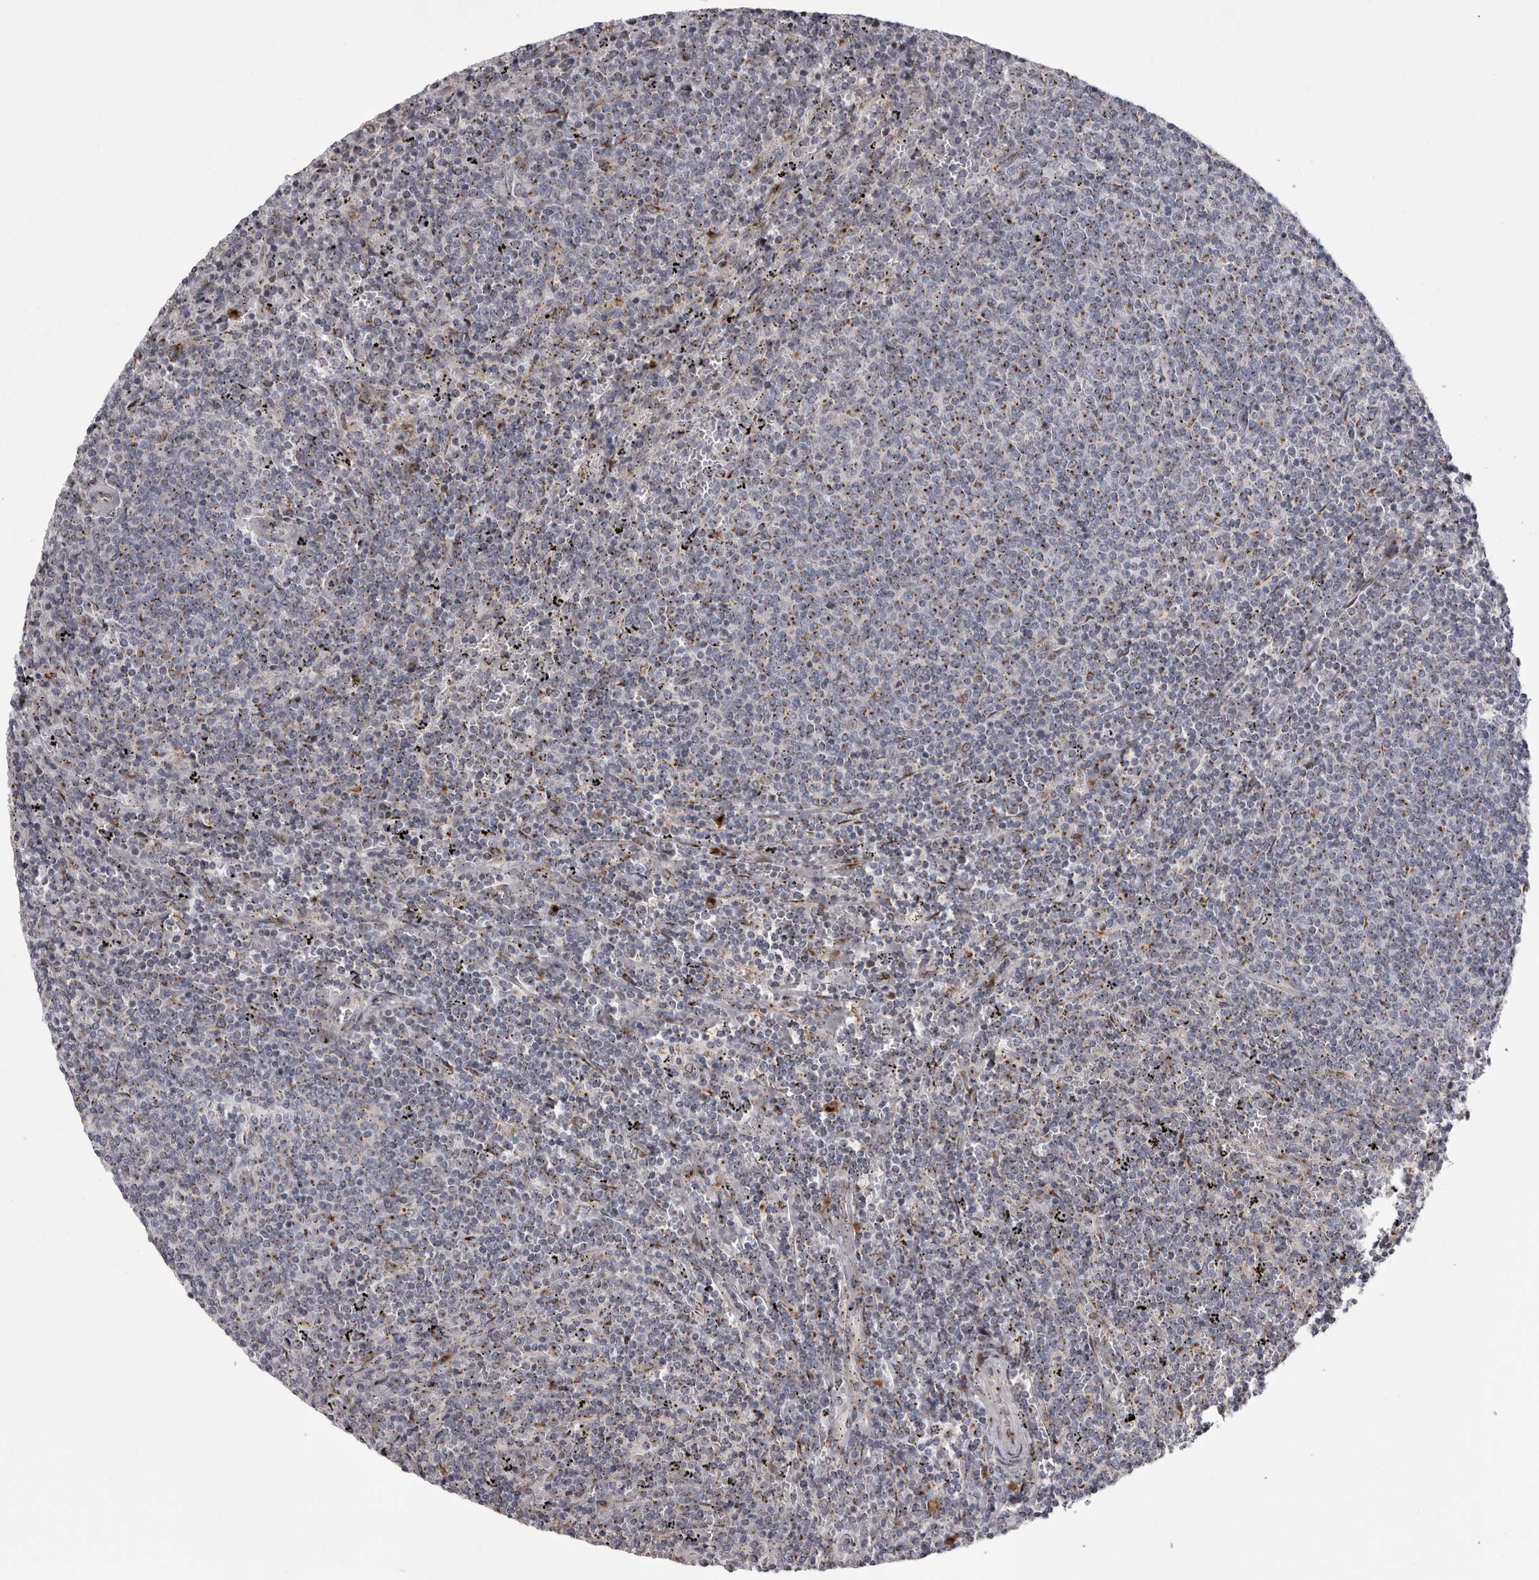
{"staining": {"intensity": "weak", "quantity": ">75%", "location": "cytoplasmic/membranous"}, "tissue": "lymphoma", "cell_type": "Tumor cells", "image_type": "cancer", "snomed": [{"axis": "morphology", "description": "Malignant lymphoma, non-Hodgkin's type, Low grade"}, {"axis": "topography", "description": "Spleen"}], "caption": "An IHC image of tumor tissue is shown. Protein staining in brown highlights weak cytoplasmic/membranous positivity in lymphoma within tumor cells.", "gene": "WDR47", "patient": {"sex": "female", "age": 50}}